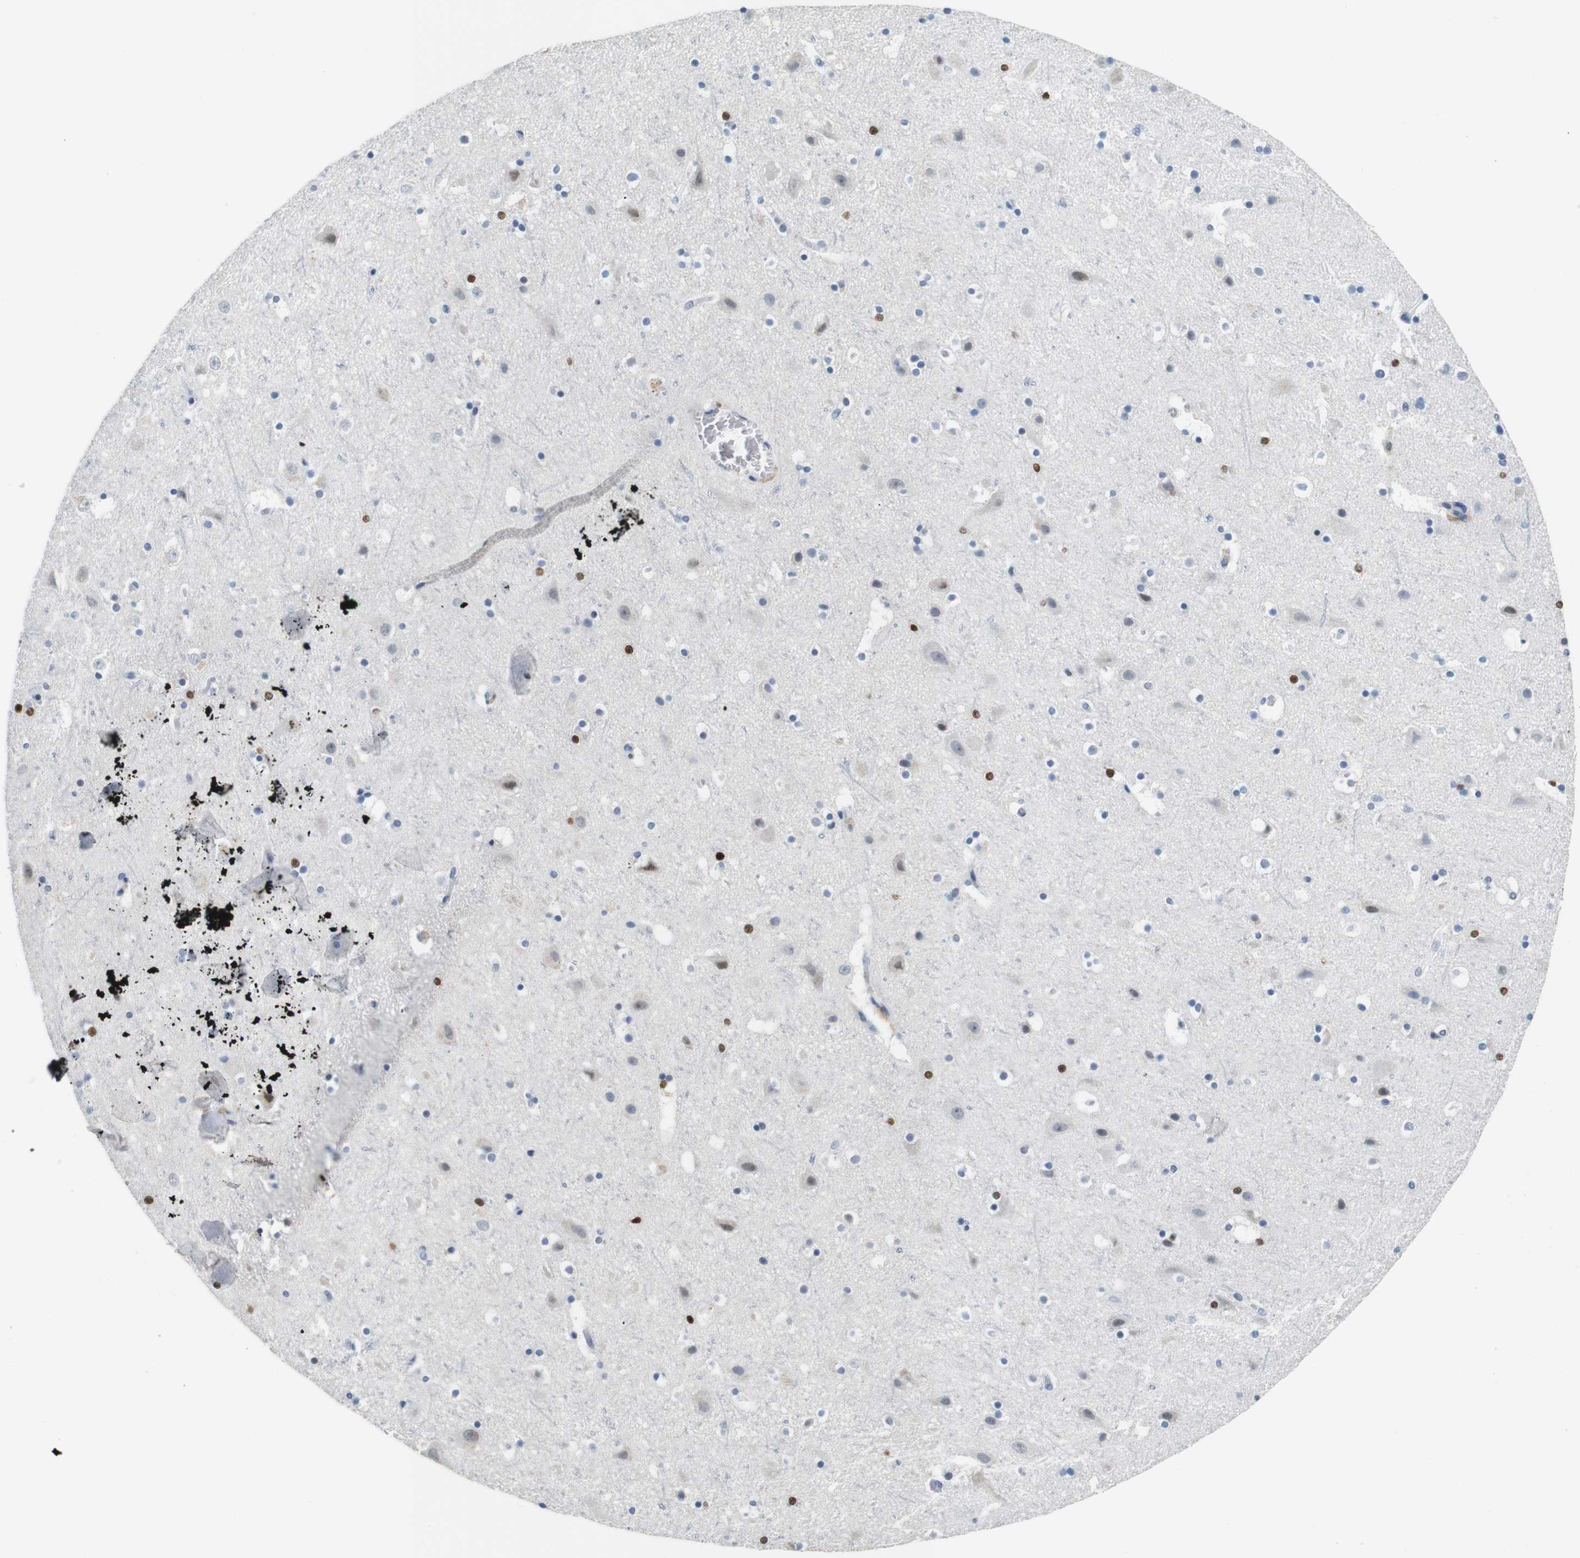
{"staining": {"intensity": "negative", "quantity": "none", "location": "none"}, "tissue": "cerebral cortex", "cell_type": "Endothelial cells", "image_type": "normal", "snomed": [{"axis": "morphology", "description": "Normal tissue, NOS"}, {"axis": "topography", "description": "Cerebral cortex"}], "caption": "Immunohistochemistry (IHC) of normal cerebral cortex exhibits no positivity in endothelial cells.", "gene": "IRF8", "patient": {"sex": "male", "age": 45}}